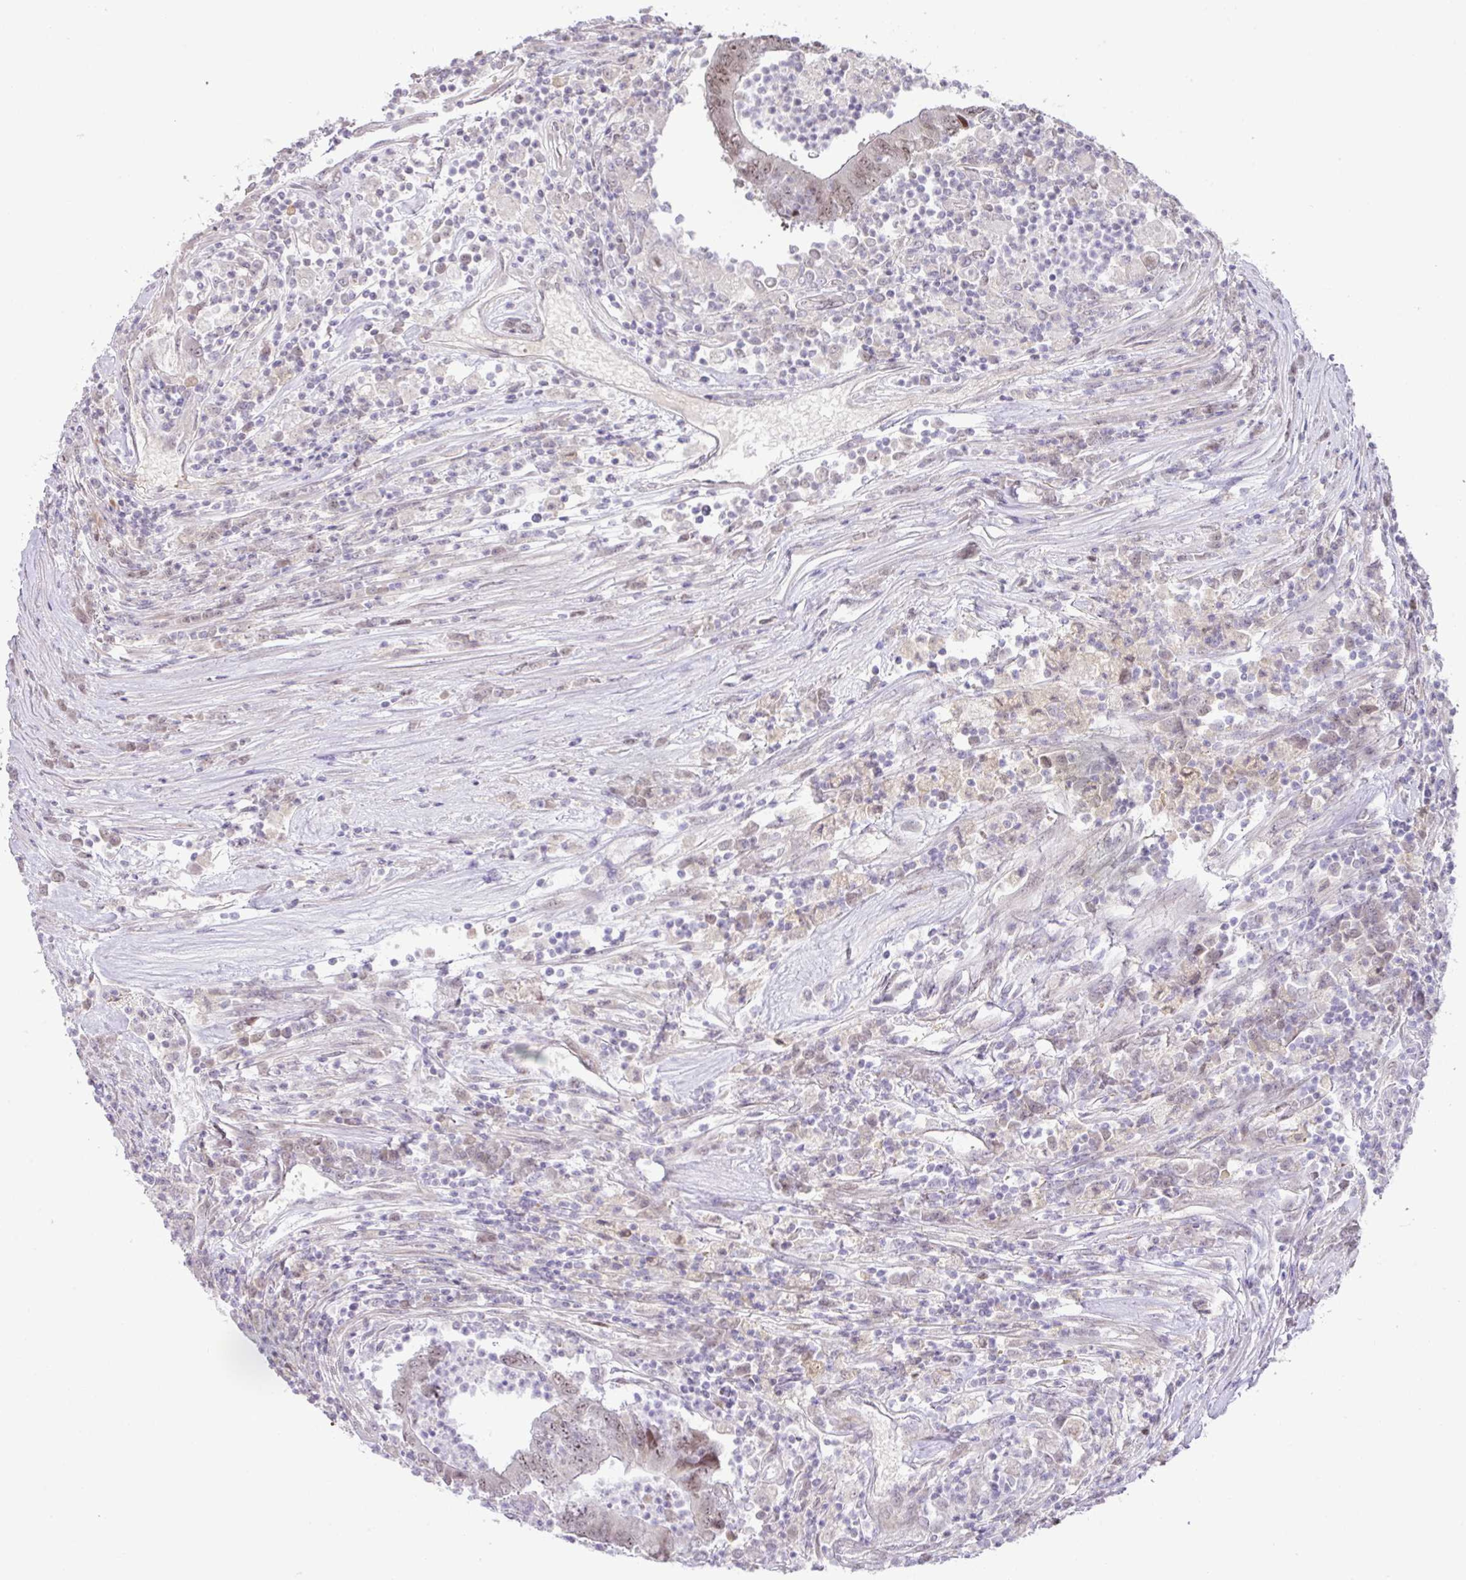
{"staining": {"intensity": "moderate", "quantity": "25%-75%", "location": "nuclear"}, "tissue": "colorectal cancer", "cell_type": "Tumor cells", "image_type": "cancer", "snomed": [{"axis": "morphology", "description": "Adenocarcinoma, NOS"}, {"axis": "topography", "description": "Colon"}], "caption": "High-power microscopy captured an IHC photomicrograph of colorectal adenocarcinoma, revealing moderate nuclear staining in approximately 25%-75% of tumor cells.", "gene": "PARP2", "patient": {"sex": "female", "age": 48}}